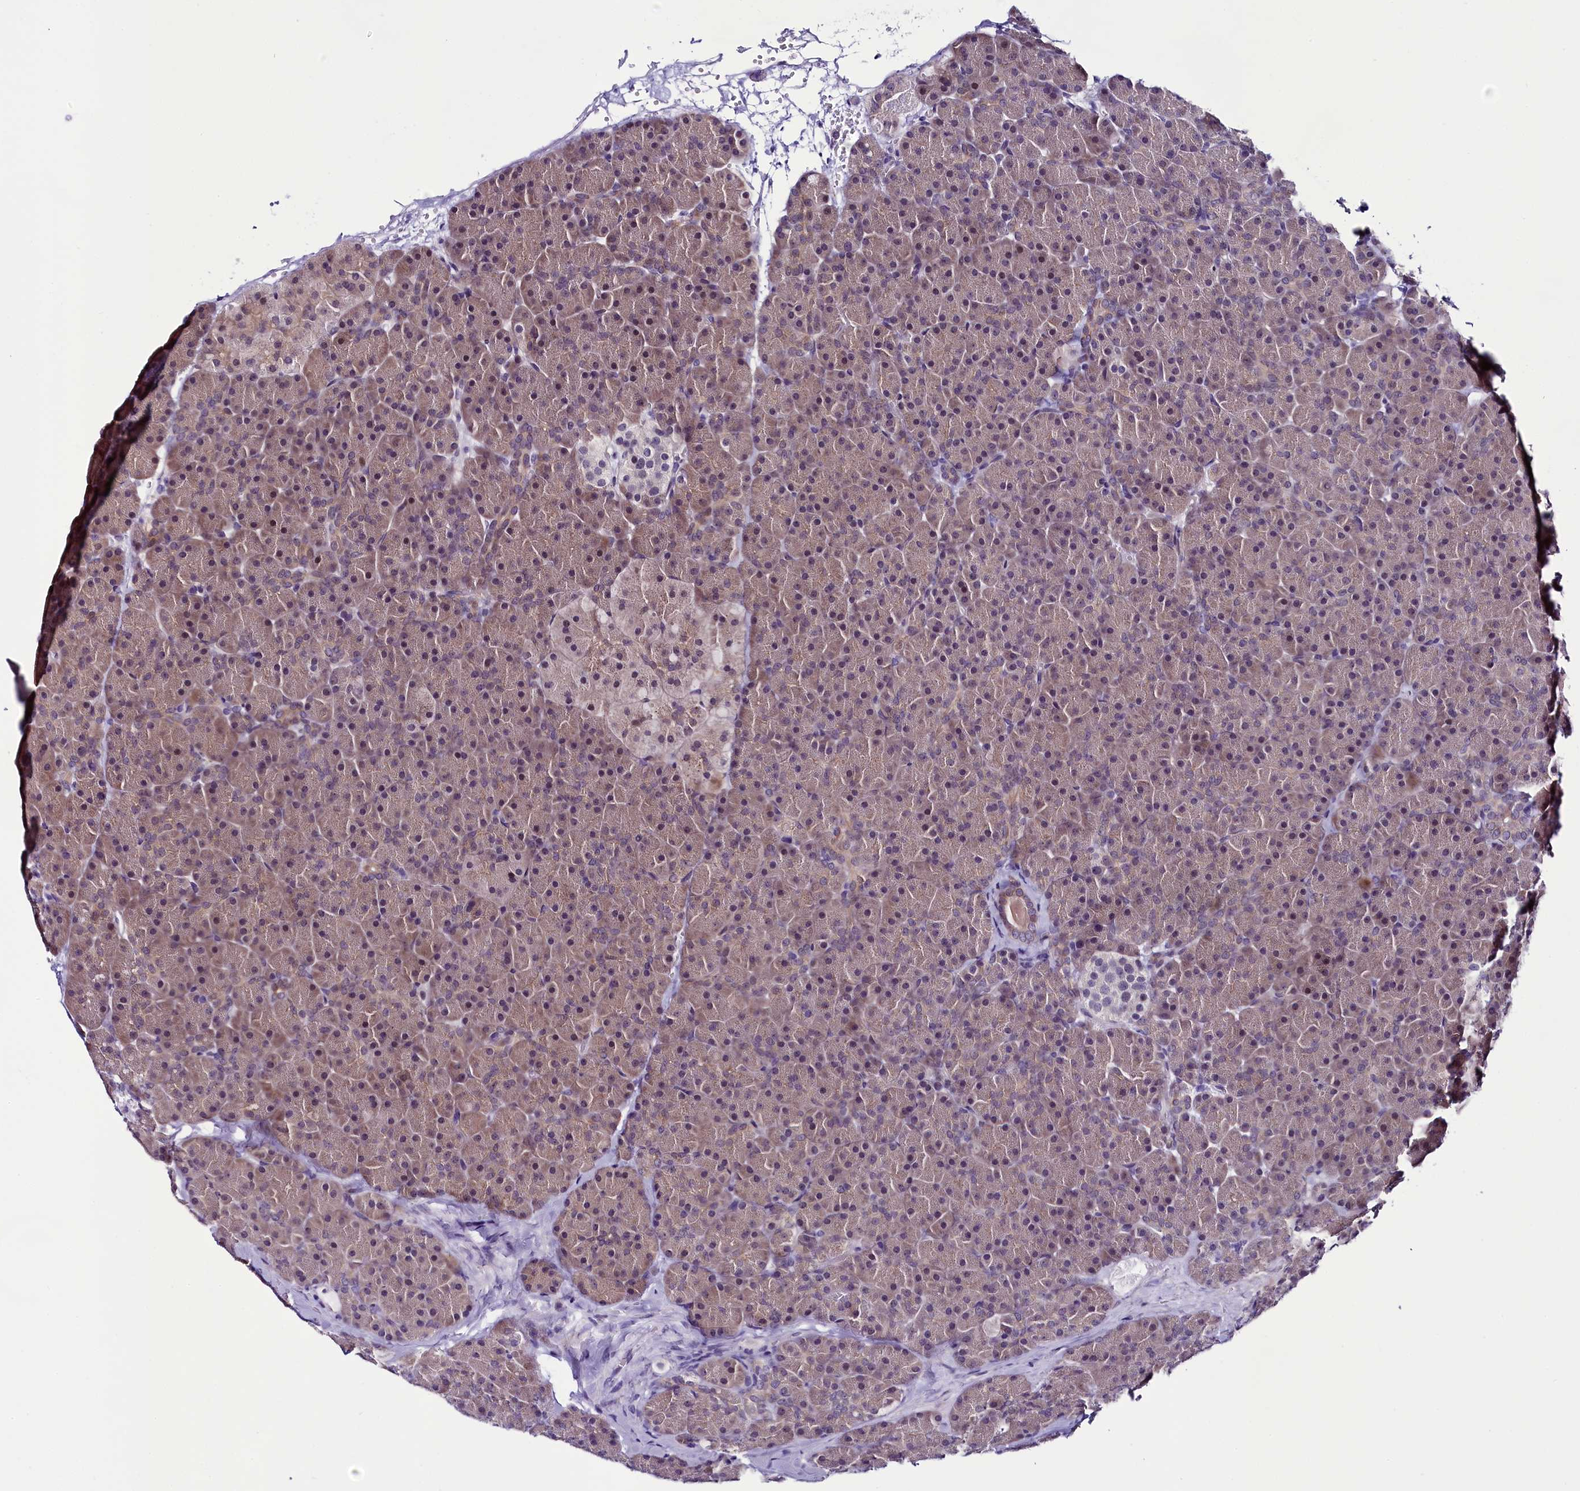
{"staining": {"intensity": "weak", "quantity": ">75%", "location": "cytoplasmic/membranous,nuclear"}, "tissue": "pancreas", "cell_type": "Exocrine glandular cells", "image_type": "normal", "snomed": [{"axis": "morphology", "description": "Normal tissue, NOS"}, {"axis": "topography", "description": "Pancreas"}], "caption": "IHC of unremarkable human pancreas displays low levels of weak cytoplasmic/membranous,nuclear positivity in approximately >75% of exocrine glandular cells.", "gene": "CCDC106", "patient": {"sex": "male", "age": 36}}